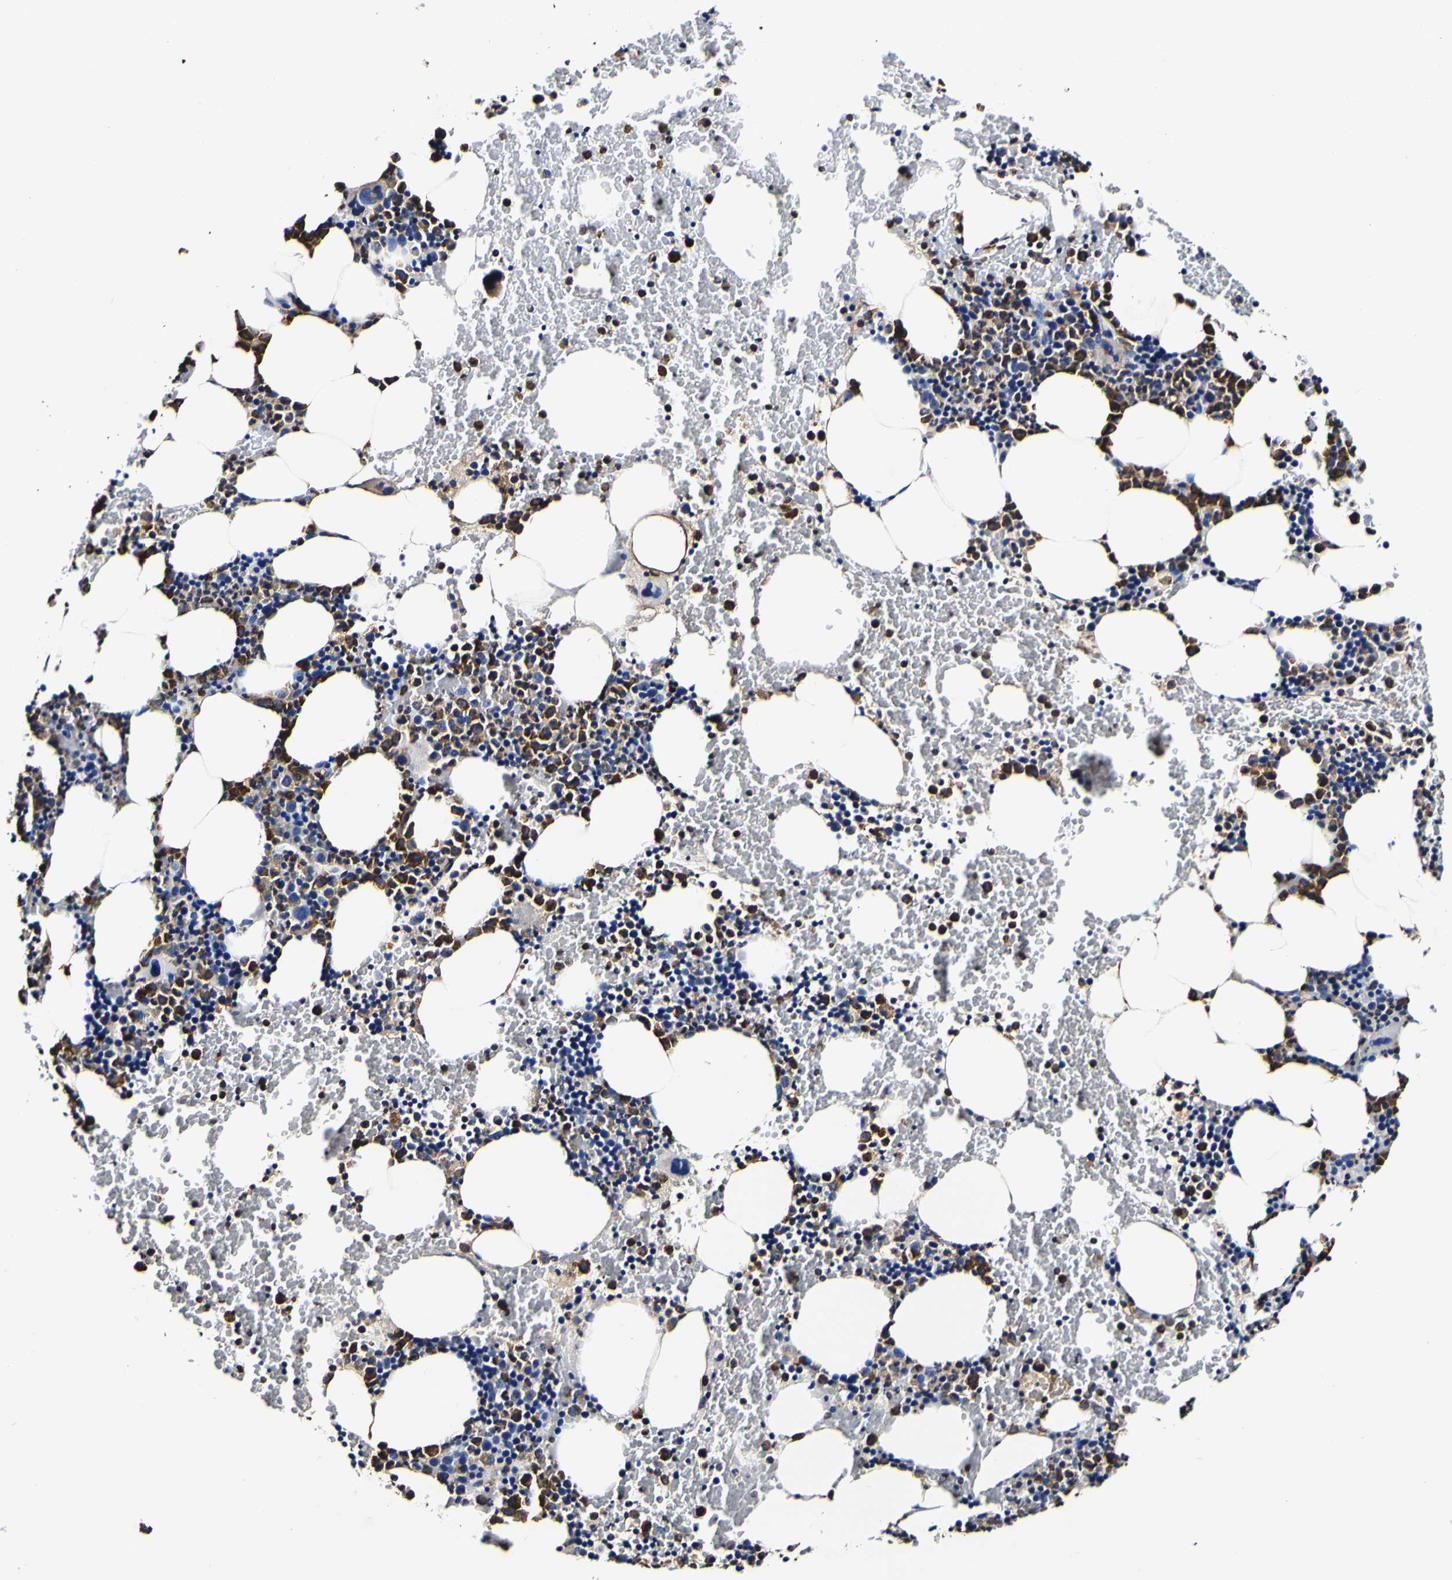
{"staining": {"intensity": "strong", "quantity": "<25%", "location": "cytoplasmic/membranous"}, "tissue": "bone marrow", "cell_type": "Hematopoietic cells", "image_type": "normal", "snomed": [{"axis": "morphology", "description": "Normal tissue, NOS"}, {"axis": "morphology", "description": "Inflammation, NOS"}, {"axis": "topography", "description": "Bone marrow"}], "caption": "Immunohistochemistry (IHC) of benign human bone marrow exhibits medium levels of strong cytoplasmic/membranous expression in about <25% of hematopoietic cells.", "gene": "P4HB", "patient": {"sex": "female", "age": 70}}